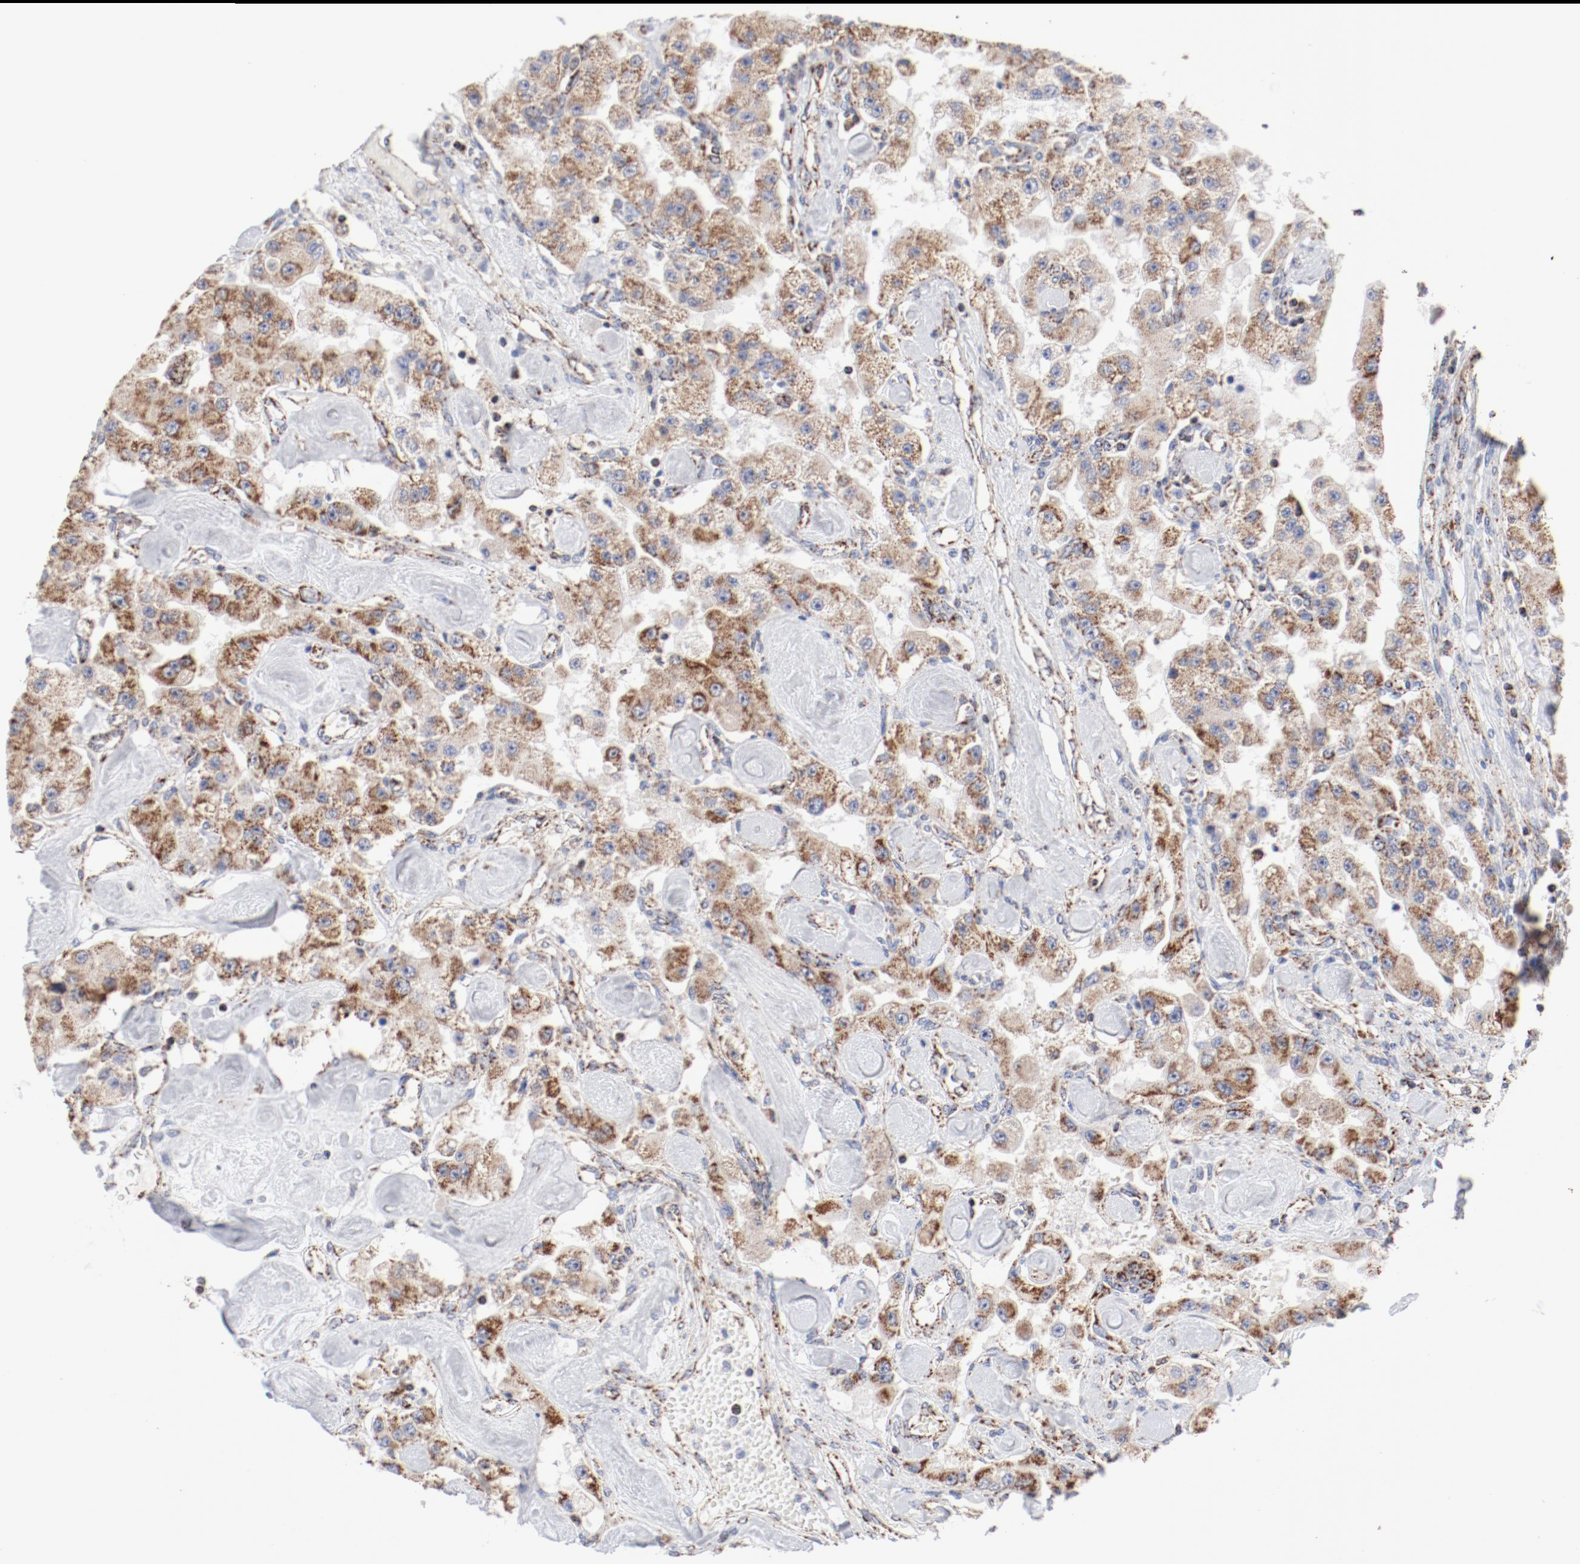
{"staining": {"intensity": "moderate", "quantity": ">75%", "location": "cytoplasmic/membranous"}, "tissue": "carcinoid", "cell_type": "Tumor cells", "image_type": "cancer", "snomed": [{"axis": "morphology", "description": "Carcinoid, malignant, NOS"}, {"axis": "topography", "description": "Pancreas"}], "caption": "Protein staining shows moderate cytoplasmic/membranous positivity in about >75% of tumor cells in carcinoid.", "gene": "NDUFV2", "patient": {"sex": "male", "age": 41}}